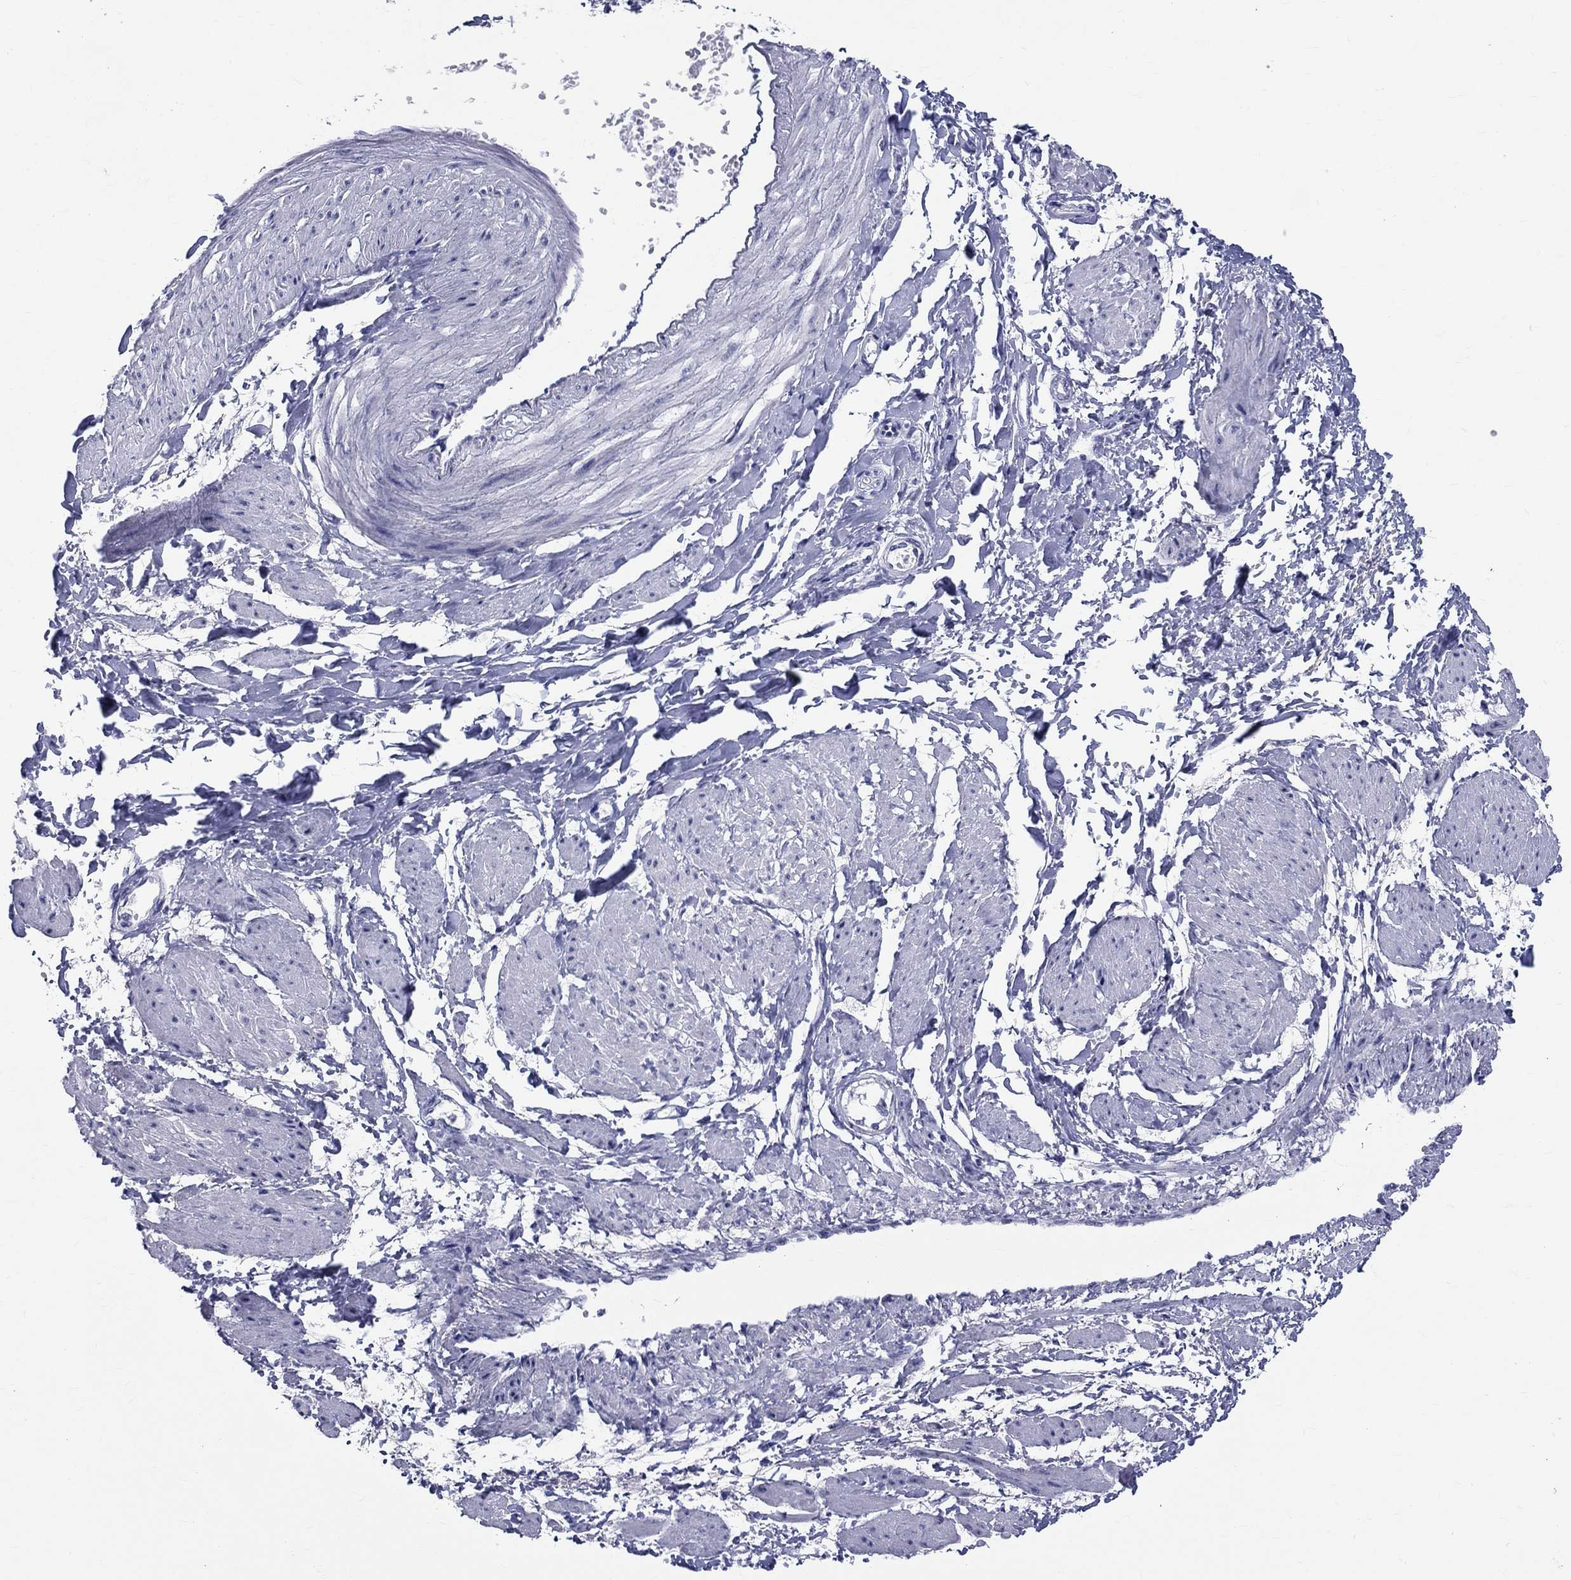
{"staining": {"intensity": "negative", "quantity": "none", "location": "none"}, "tissue": "smooth muscle", "cell_type": "Smooth muscle cells", "image_type": "normal", "snomed": [{"axis": "morphology", "description": "Normal tissue, NOS"}, {"axis": "topography", "description": "Smooth muscle"}, {"axis": "topography", "description": "Uterus"}], "caption": "IHC image of unremarkable smooth muscle: smooth muscle stained with DAB (3,3'-diaminobenzidine) displays no significant protein positivity in smooth muscle cells. (DAB (3,3'-diaminobenzidine) immunohistochemistry, high magnification).", "gene": "CEP43", "patient": {"sex": "female", "age": 39}}